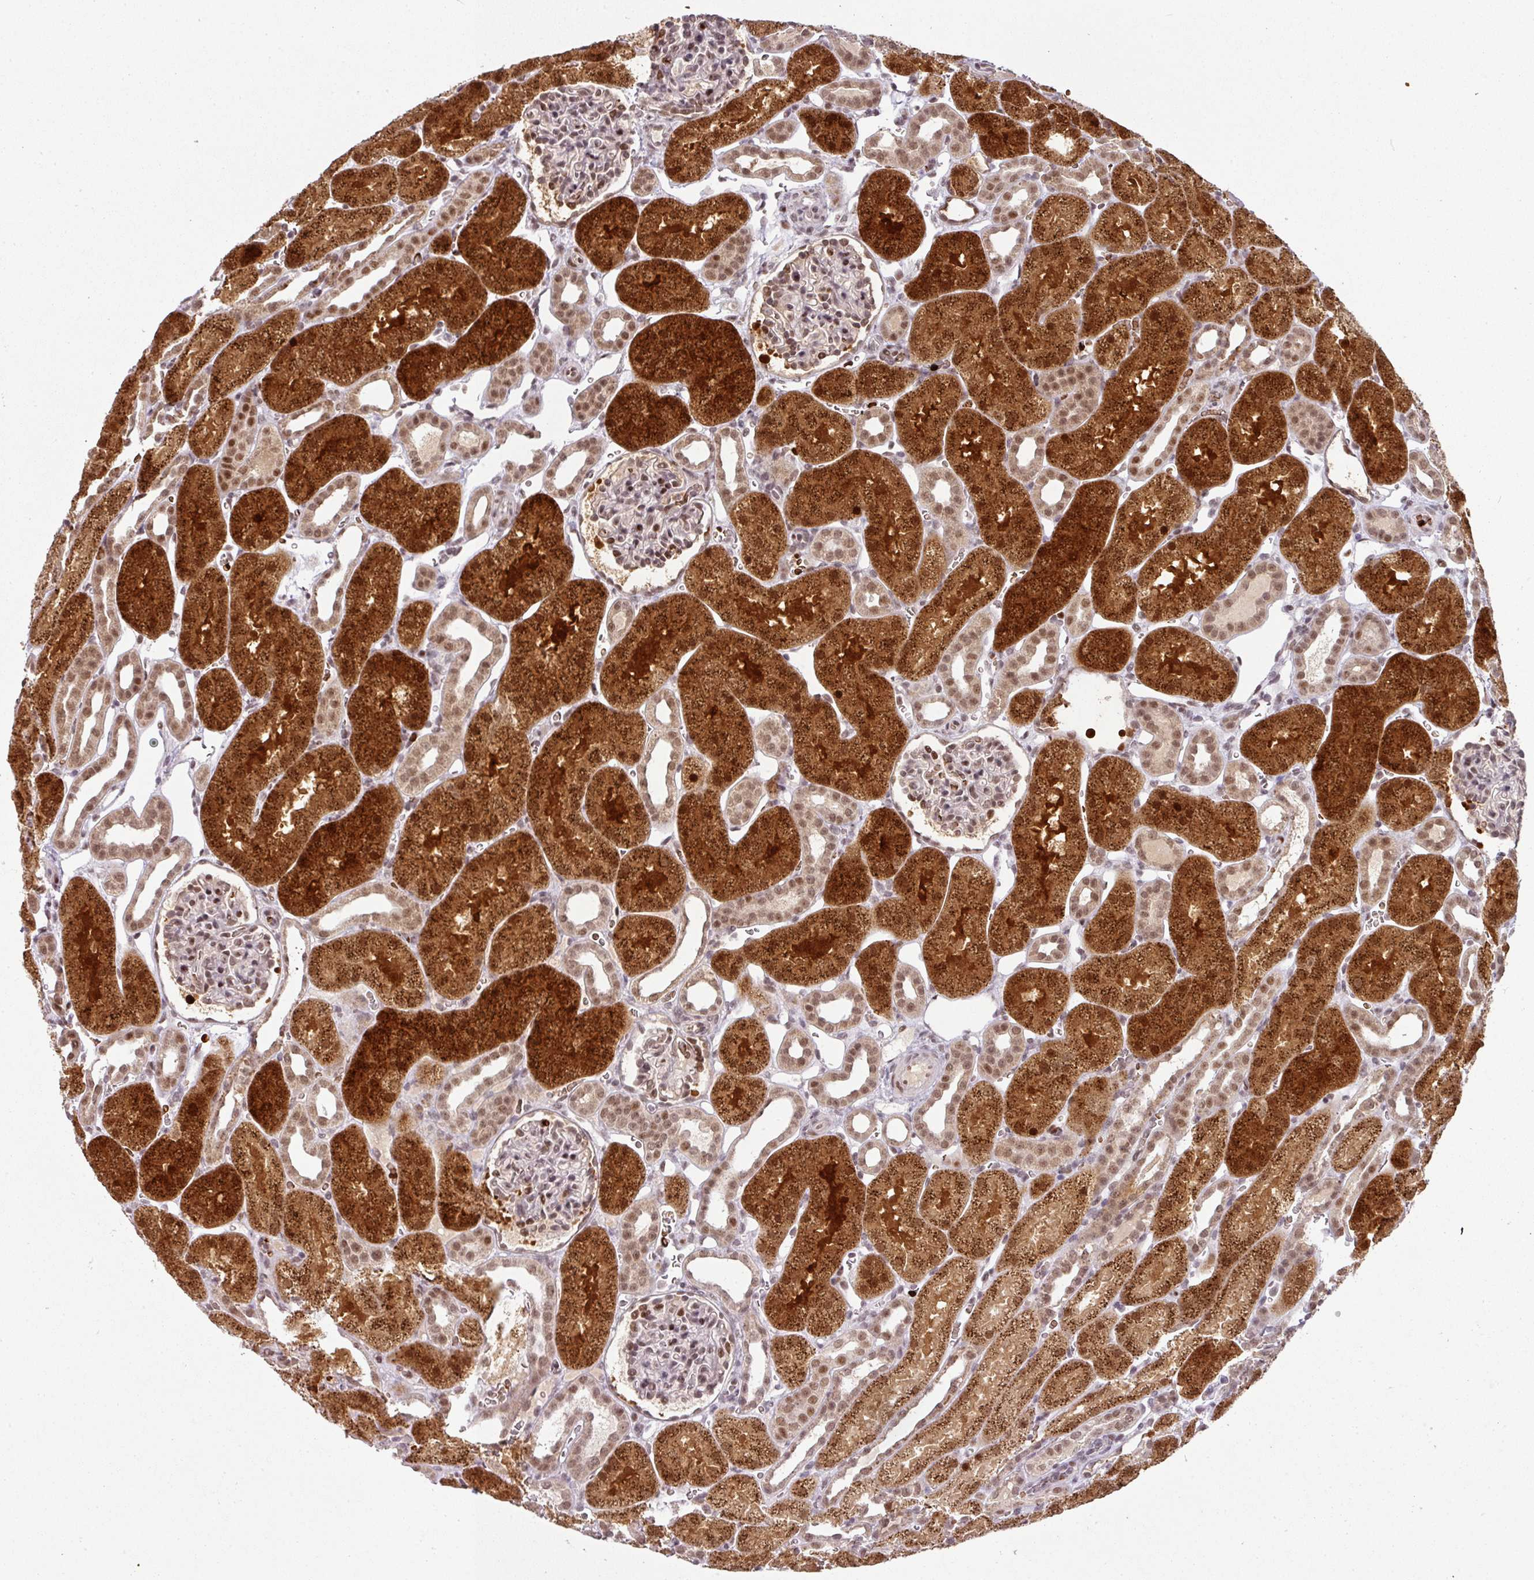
{"staining": {"intensity": "moderate", "quantity": "25%-75%", "location": "nuclear"}, "tissue": "kidney", "cell_type": "Cells in glomeruli", "image_type": "normal", "snomed": [{"axis": "morphology", "description": "Normal tissue, NOS"}, {"axis": "topography", "description": "Kidney"}], "caption": "Immunohistochemical staining of unremarkable human kidney reveals 25%-75% levels of moderate nuclear protein expression in about 25%-75% of cells in glomeruli.", "gene": "NEIL1", "patient": {"sex": "male", "age": 2}}